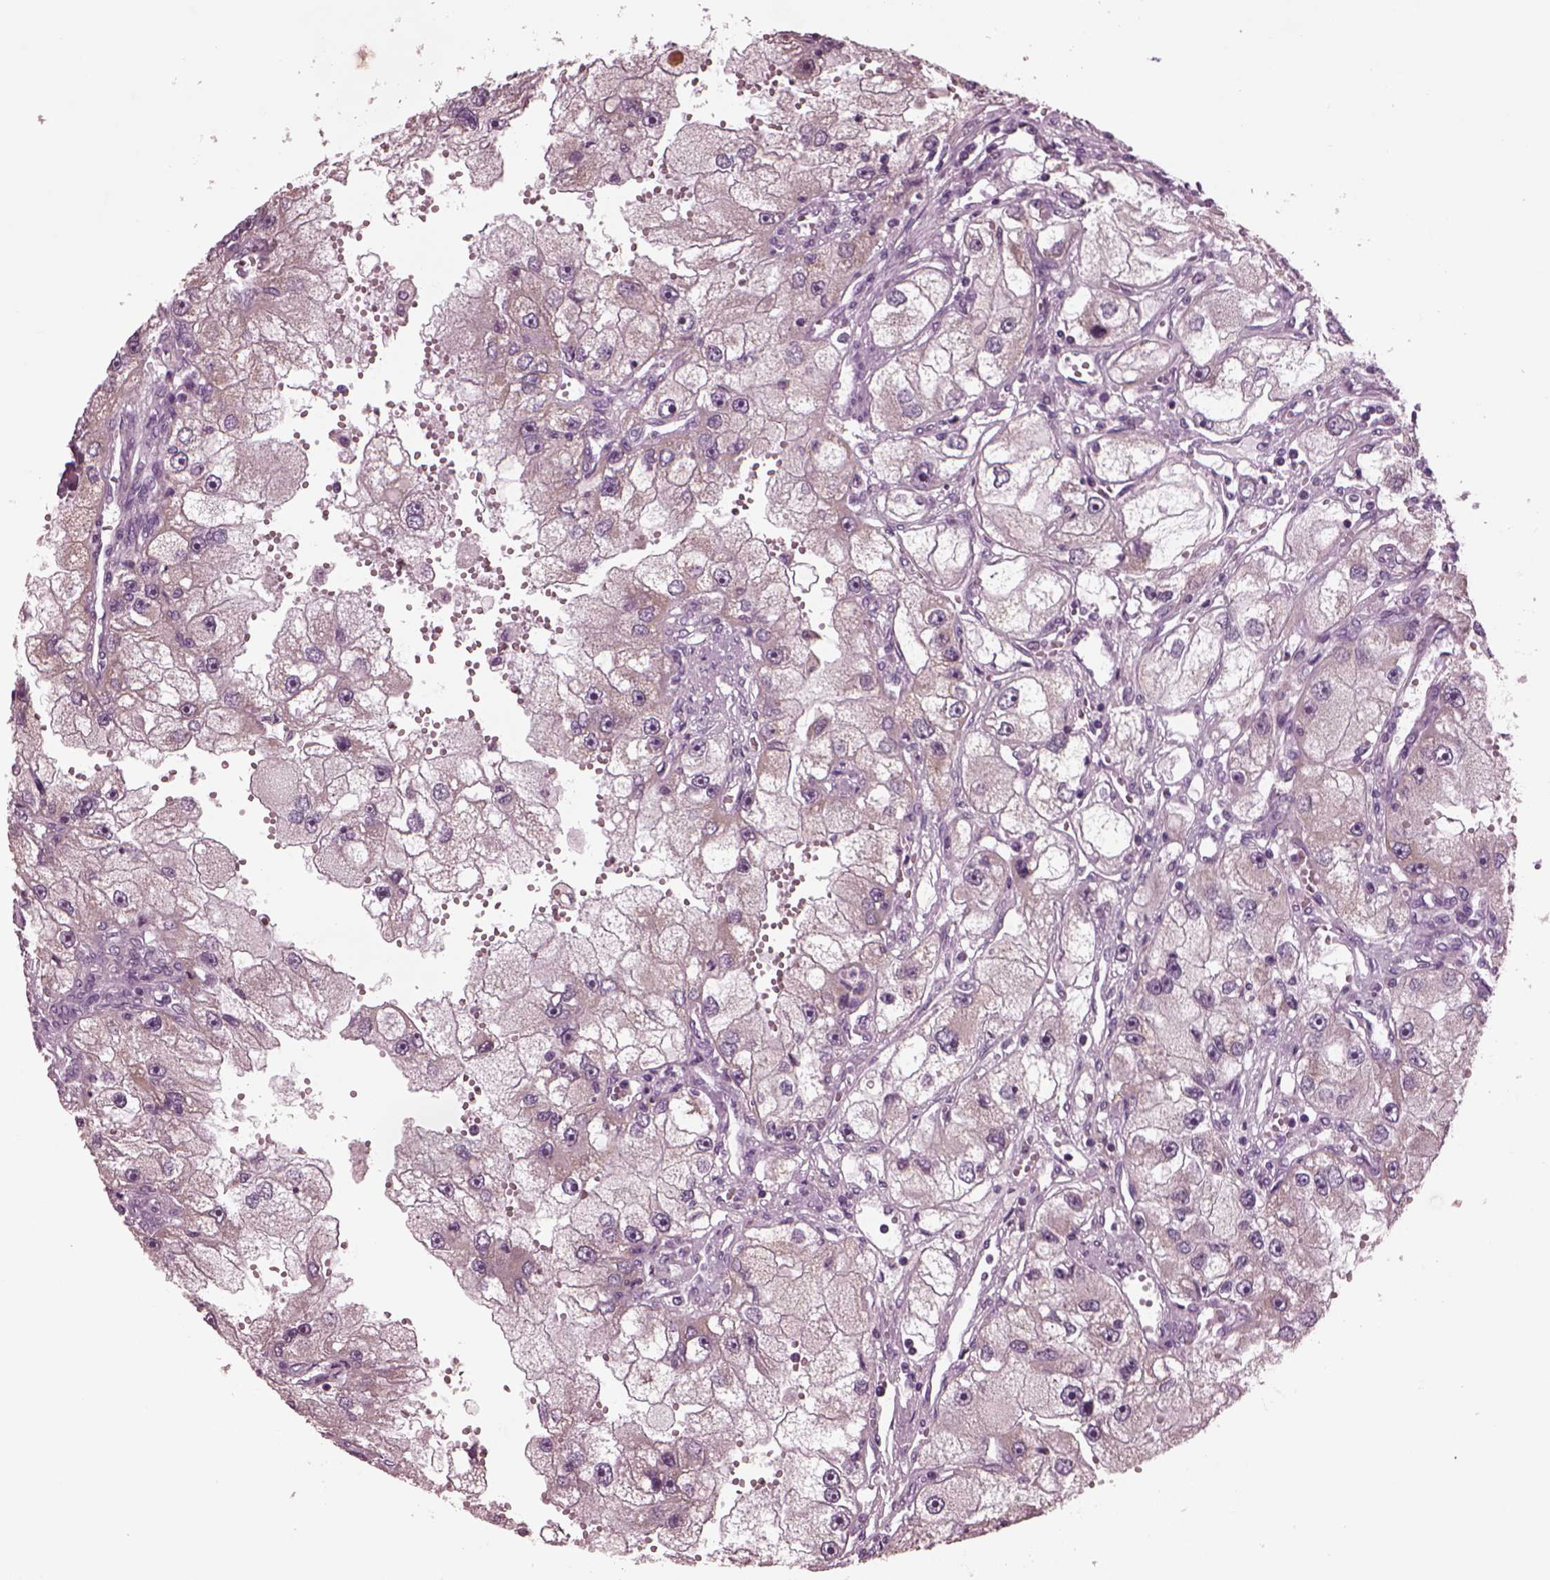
{"staining": {"intensity": "weak", "quantity": "<25%", "location": "cytoplasmic/membranous"}, "tissue": "renal cancer", "cell_type": "Tumor cells", "image_type": "cancer", "snomed": [{"axis": "morphology", "description": "Adenocarcinoma, NOS"}, {"axis": "topography", "description": "Kidney"}], "caption": "Human renal cancer (adenocarcinoma) stained for a protein using immunohistochemistry (IHC) shows no positivity in tumor cells.", "gene": "AP4M1", "patient": {"sex": "male", "age": 63}}